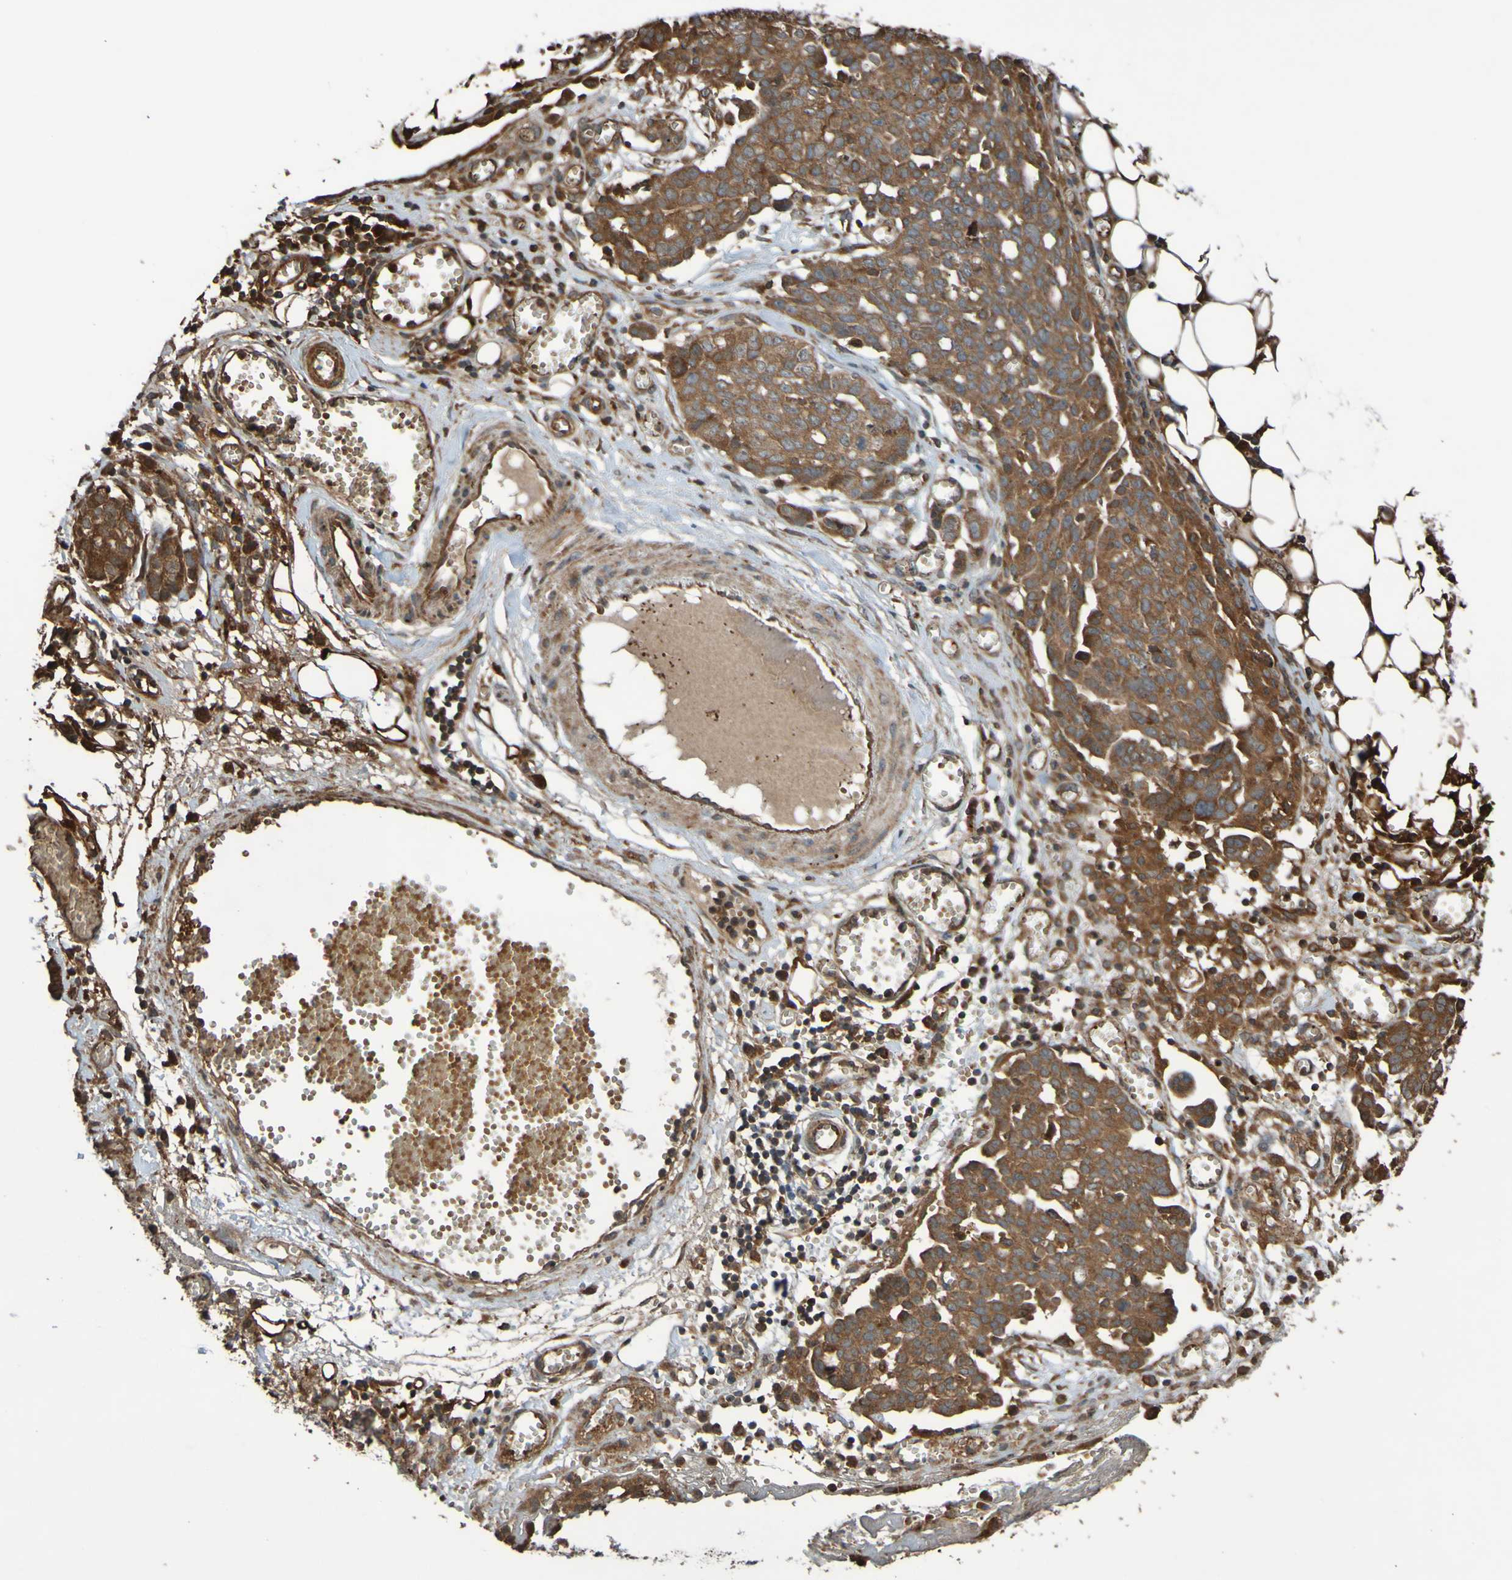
{"staining": {"intensity": "moderate", "quantity": ">75%", "location": "cytoplasmic/membranous"}, "tissue": "ovarian cancer", "cell_type": "Tumor cells", "image_type": "cancer", "snomed": [{"axis": "morphology", "description": "Cystadenocarcinoma, serous, NOS"}, {"axis": "topography", "description": "Soft tissue"}, {"axis": "topography", "description": "Ovary"}], "caption": "Protein expression analysis of human serous cystadenocarcinoma (ovarian) reveals moderate cytoplasmic/membranous expression in approximately >75% of tumor cells.", "gene": "UCN", "patient": {"sex": "female", "age": 57}}